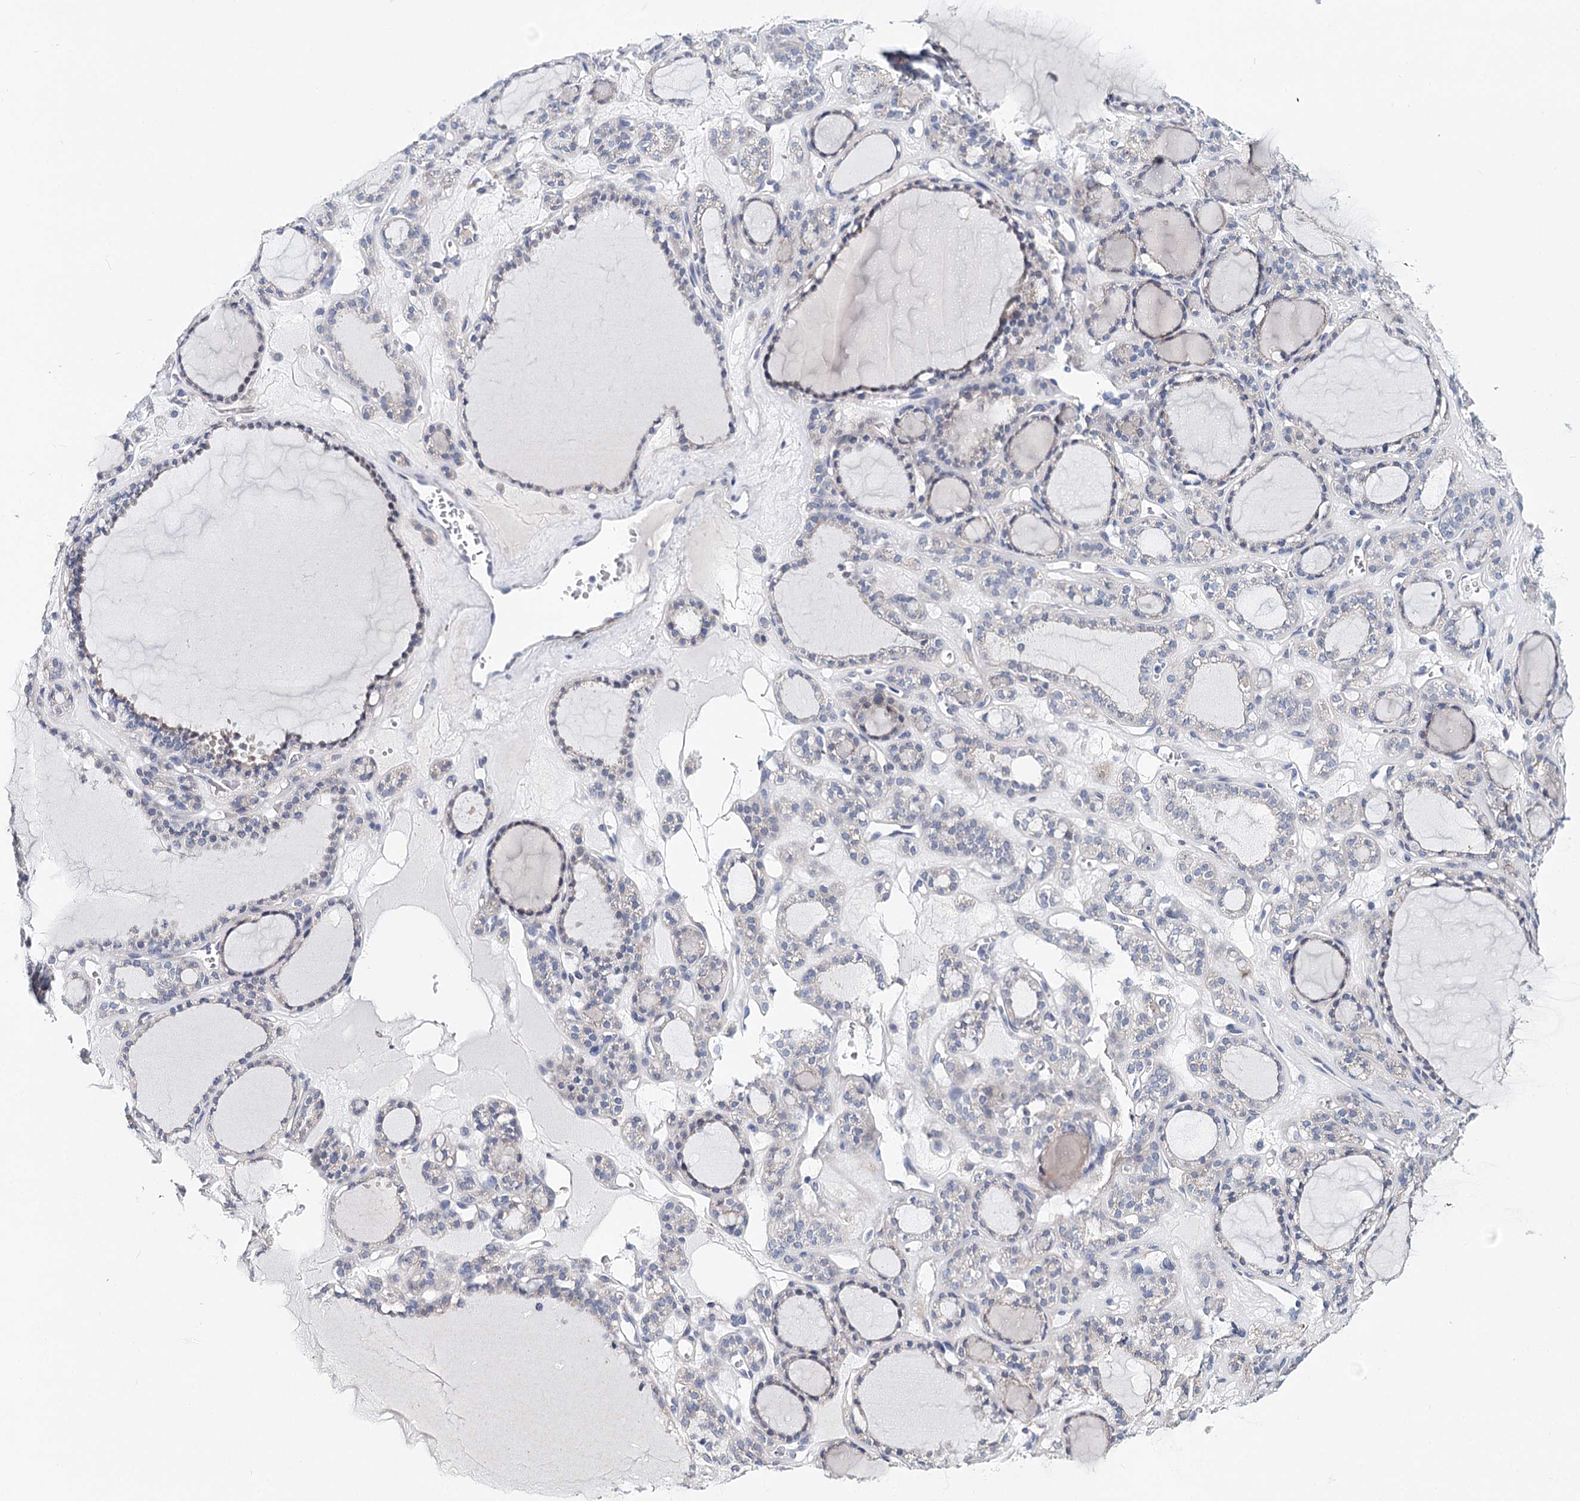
{"staining": {"intensity": "negative", "quantity": "none", "location": "none"}, "tissue": "thyroid gland", "cell_type": "Glandular cells", "image_type": "normal", "snomed": [{"axis": "morphology", "description": "Normal tissue, NOS"}, {"axis": "topography", "description": "Thyroid gland"}], "caption": "Glandular cells show no significant protein positivity in benign thyroid gland. (Immunohistochemistry, brightfield microscopy, high magnification).", "gene": "TEX12", "patient": {"sex": "female", "age": 28}}